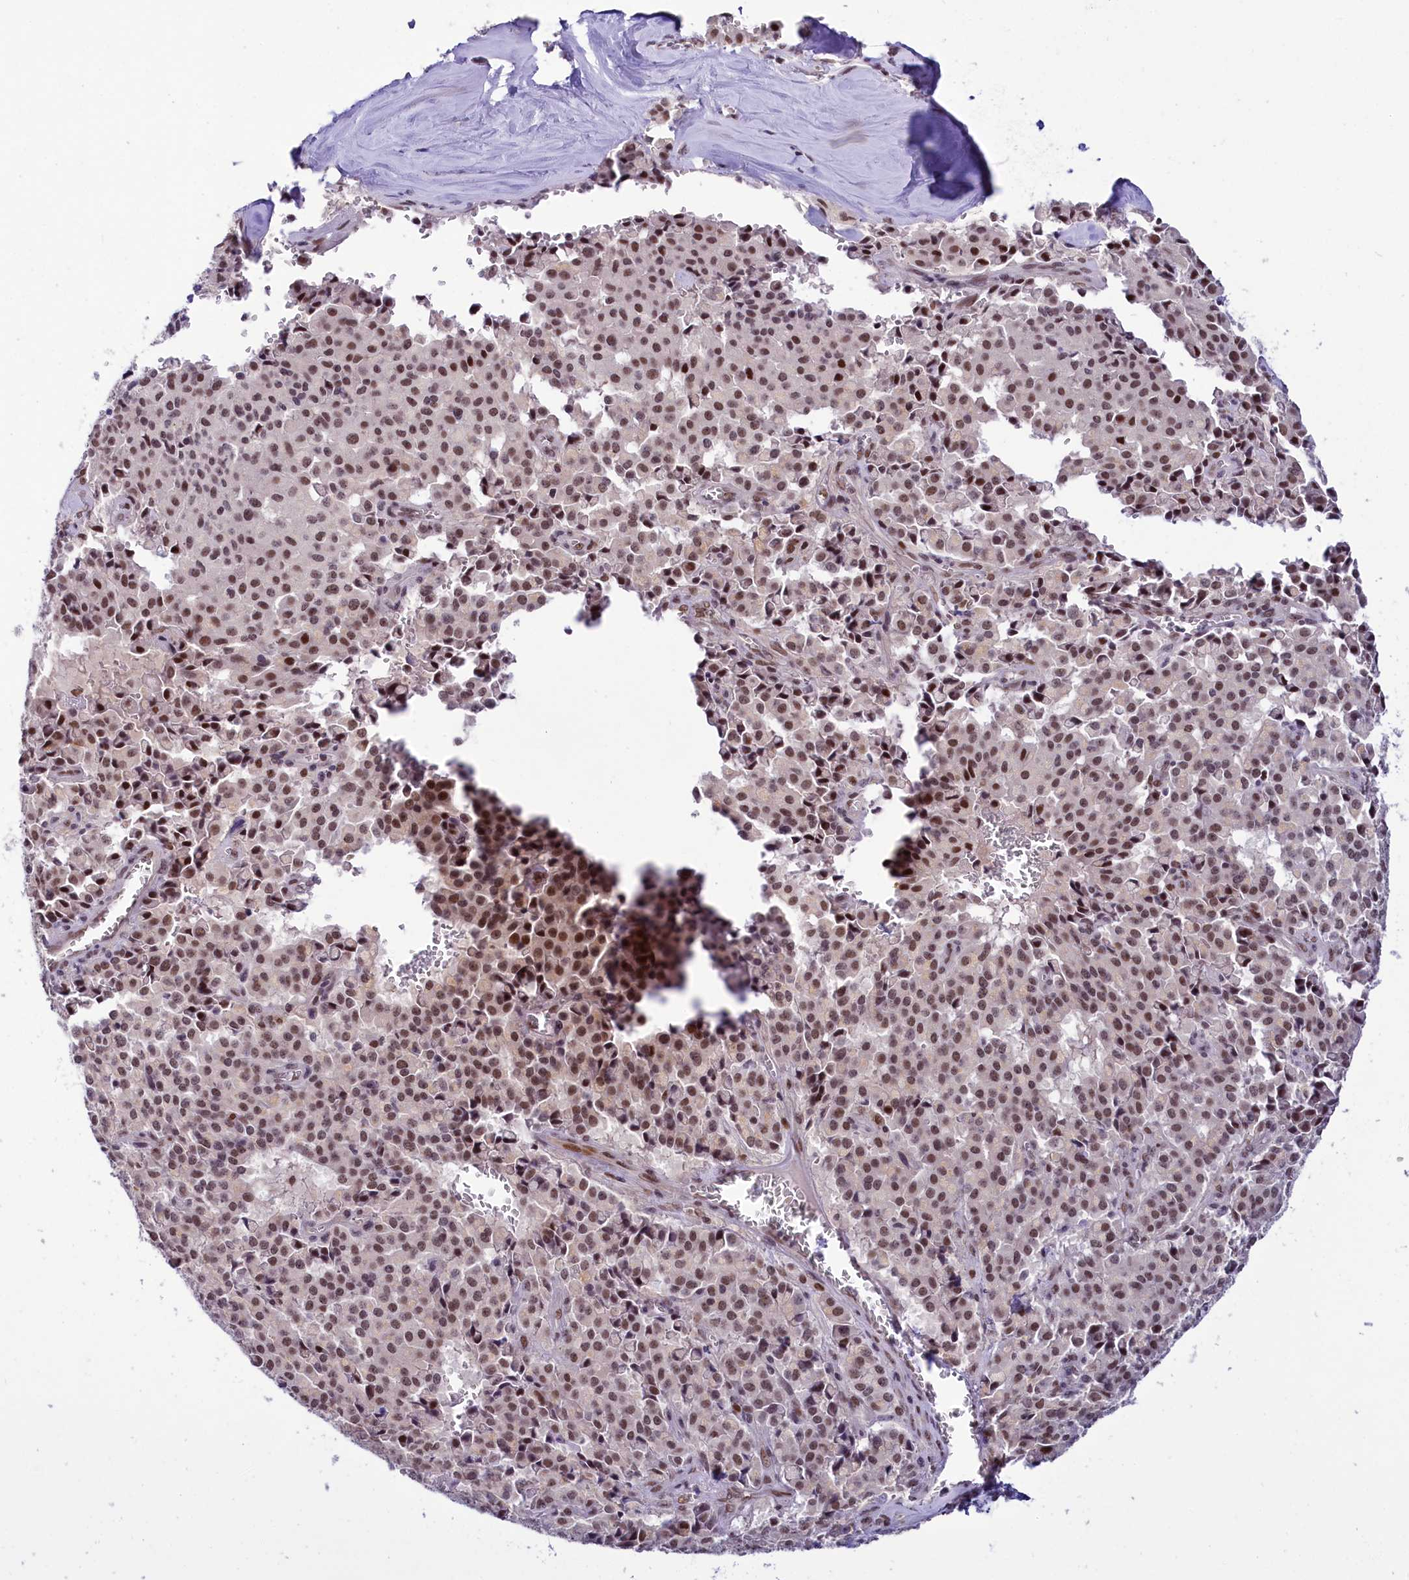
{"staining": {"intensity": "moderate", "quantity": ">75%", "location": "nuclear"}, "tissue": "pancreatic cancer", "cell_type": "Tumor cells", "image_type": "cancer", "snomed": [{"axis": "morphology", "description": "Adenocarcinoma, NOS"}, {"axis": "topography", "description": "Pancreas"}], "caption": "Adenocarcinoma (pancreatic) tissue demonstrates moderate nuclear staining in about >75% of tumor cells, visualized by immunohistochemistry.", "gene": "SCAF11", "patient": {"sex": "male", "age": 65}}